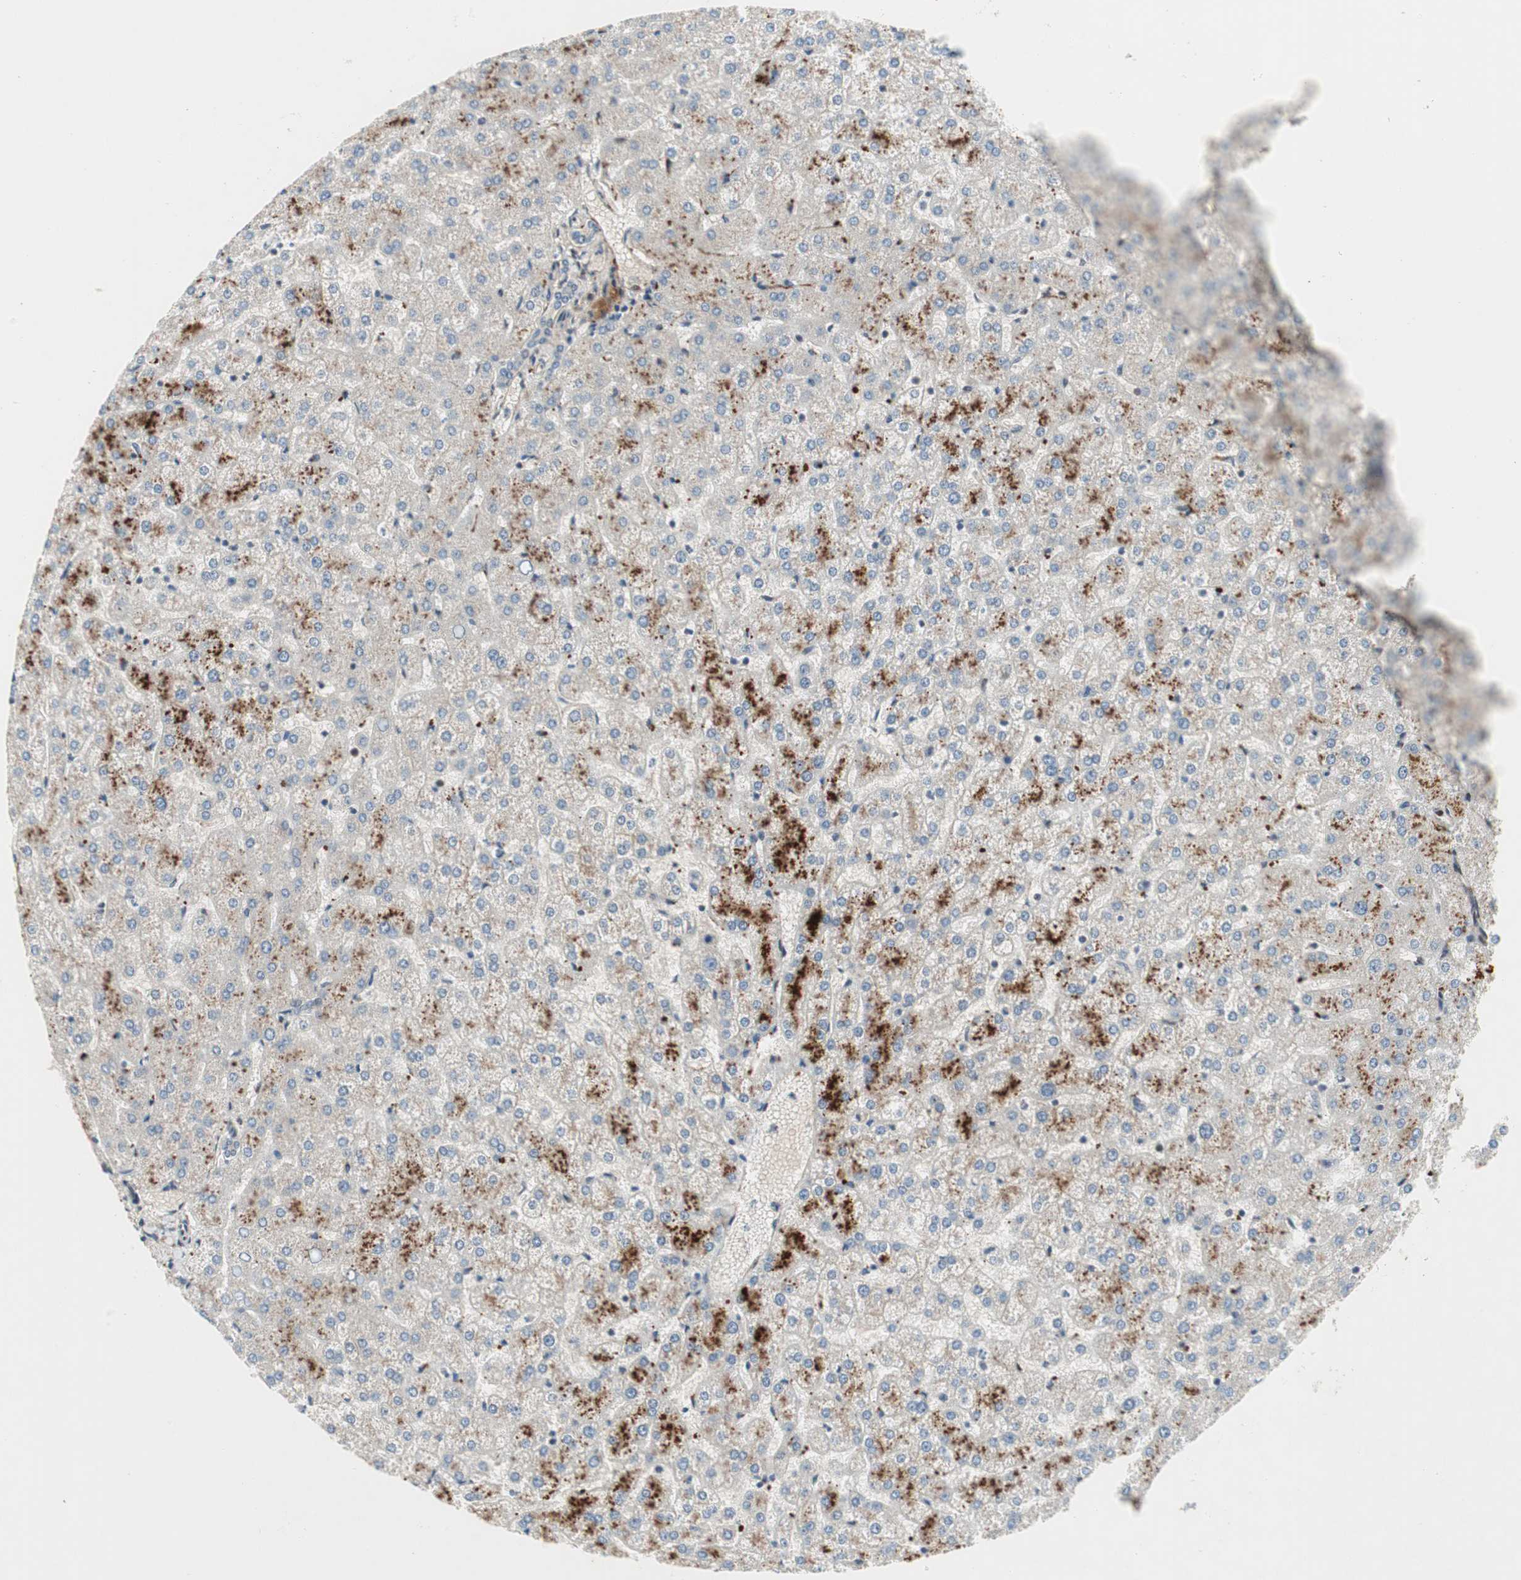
{"staining": {"intensity": "negative", "quantity": "none", "location": "none"}, "tissue": "liver", "cell_type": "Cholangiocytes", "image_type": "normal", "snomed": [{"axis": "morphology", "description": "Normal tissue, NOS"}, {"axis": "topography", "description": "Liver"}], "caption": "DAB (3,3'-diaminobenzidine) immunohistochemical staining of normal liver exhibits no significant staining in cholangiocytes. The staining was performed using DAB to visualize the protein expression in brown, while the nuclei were stained in blue with hematoxylin (Magnification: 20x).", "gene": "TCF12", "patient": {"sex": "female", "age": 32}}